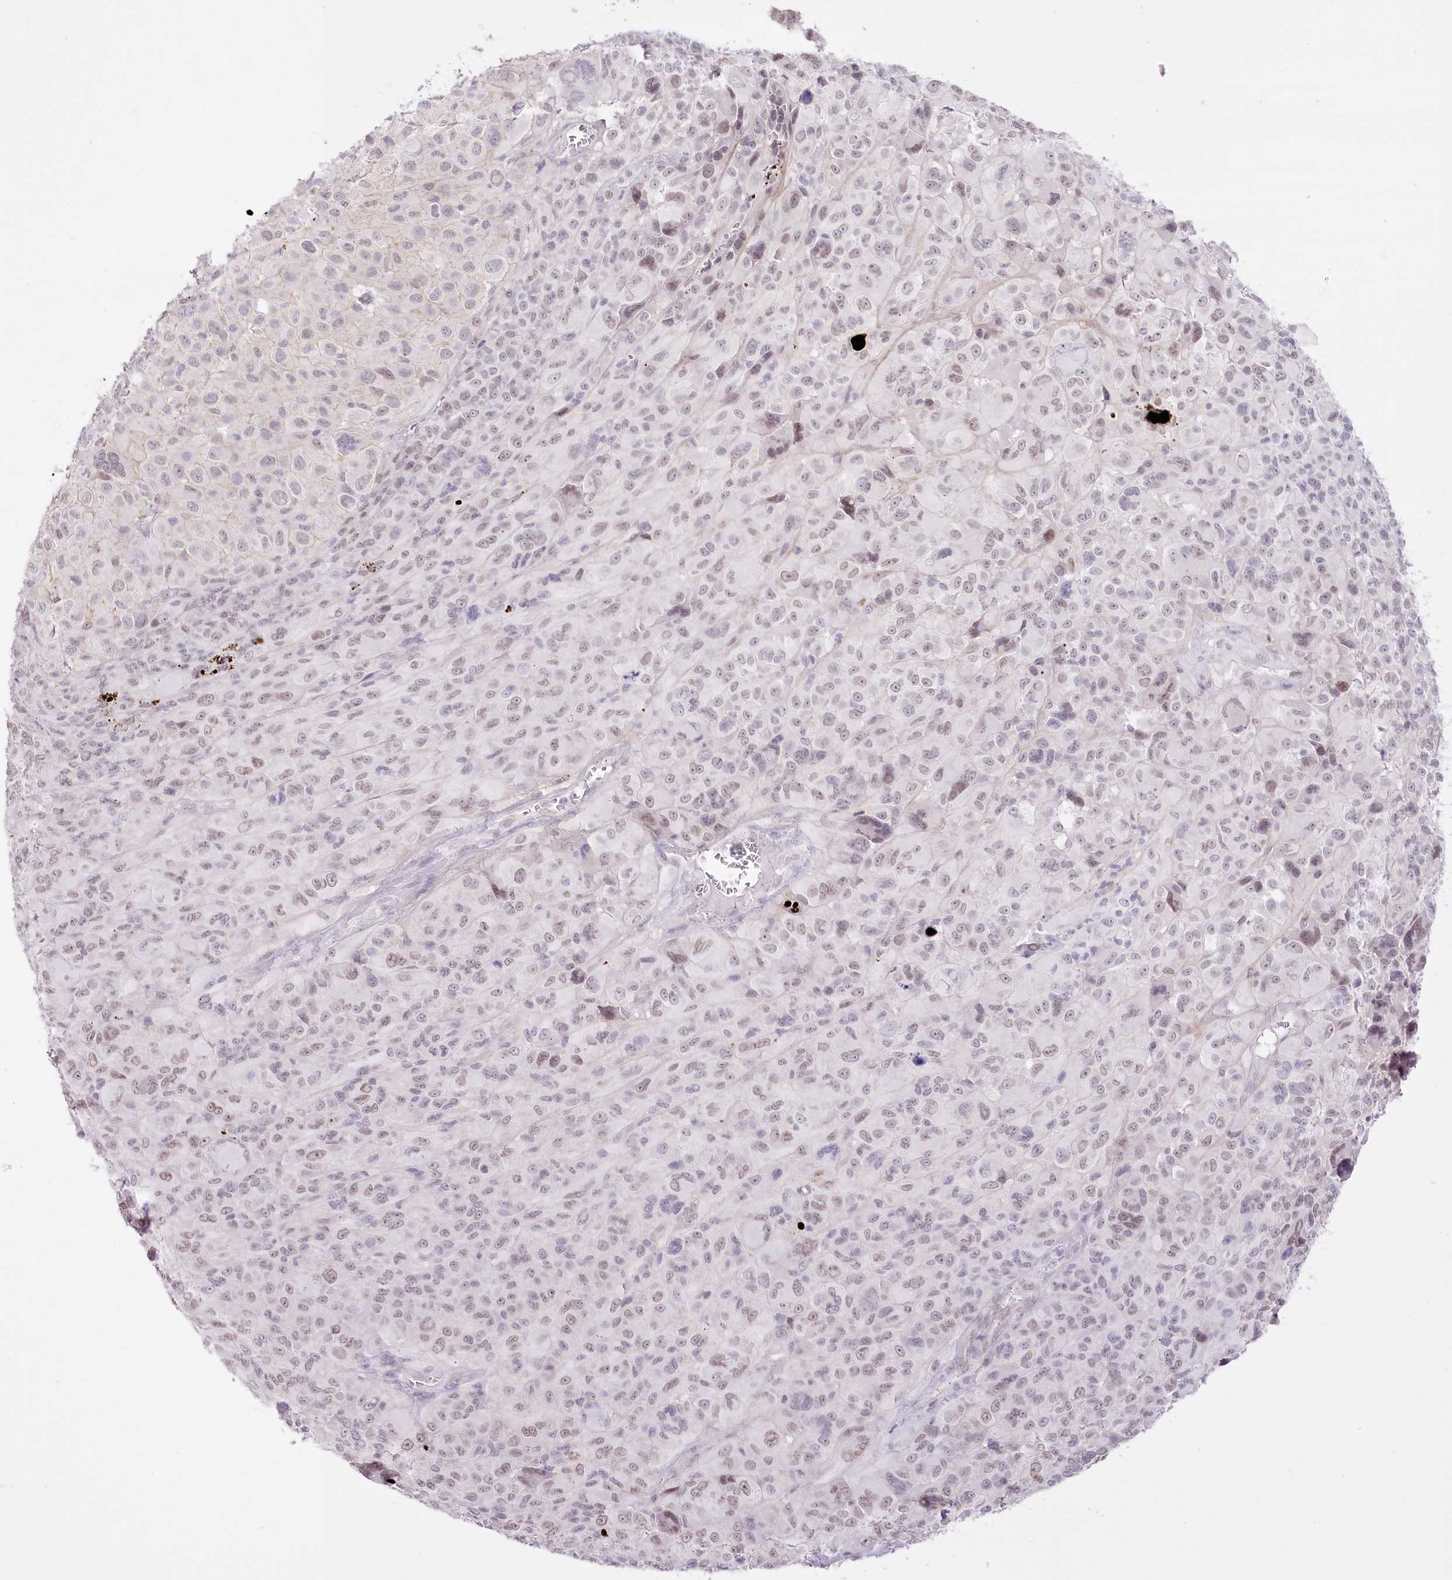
{"staining": {"intensity": "weak", "quantity": "25%-75%", "location": "nuclear"}, "tissue": "melanoma", "cell_type": "Tumor cells", "image_type": "cancer", "snomed": [{"axis": "morphology", "description": "Malignant melanoma, NOS"}, {"axis": "topography", "description": "Skin of trunk"}], "caption": "Malignant melanoma was stained to show a protein in brown. There is low levels of weak nuclear expression in about 25%-75% of tumor cells. The staining was performed using DAB (3,3'-diaminobenzidine) to visualize the protein expression in brown, while the nuclei were stained in blue with hematoxylin (Magnification: 20x).", "gene": "SLC39A10", "patient": {"sex": "male", "age": 71}}